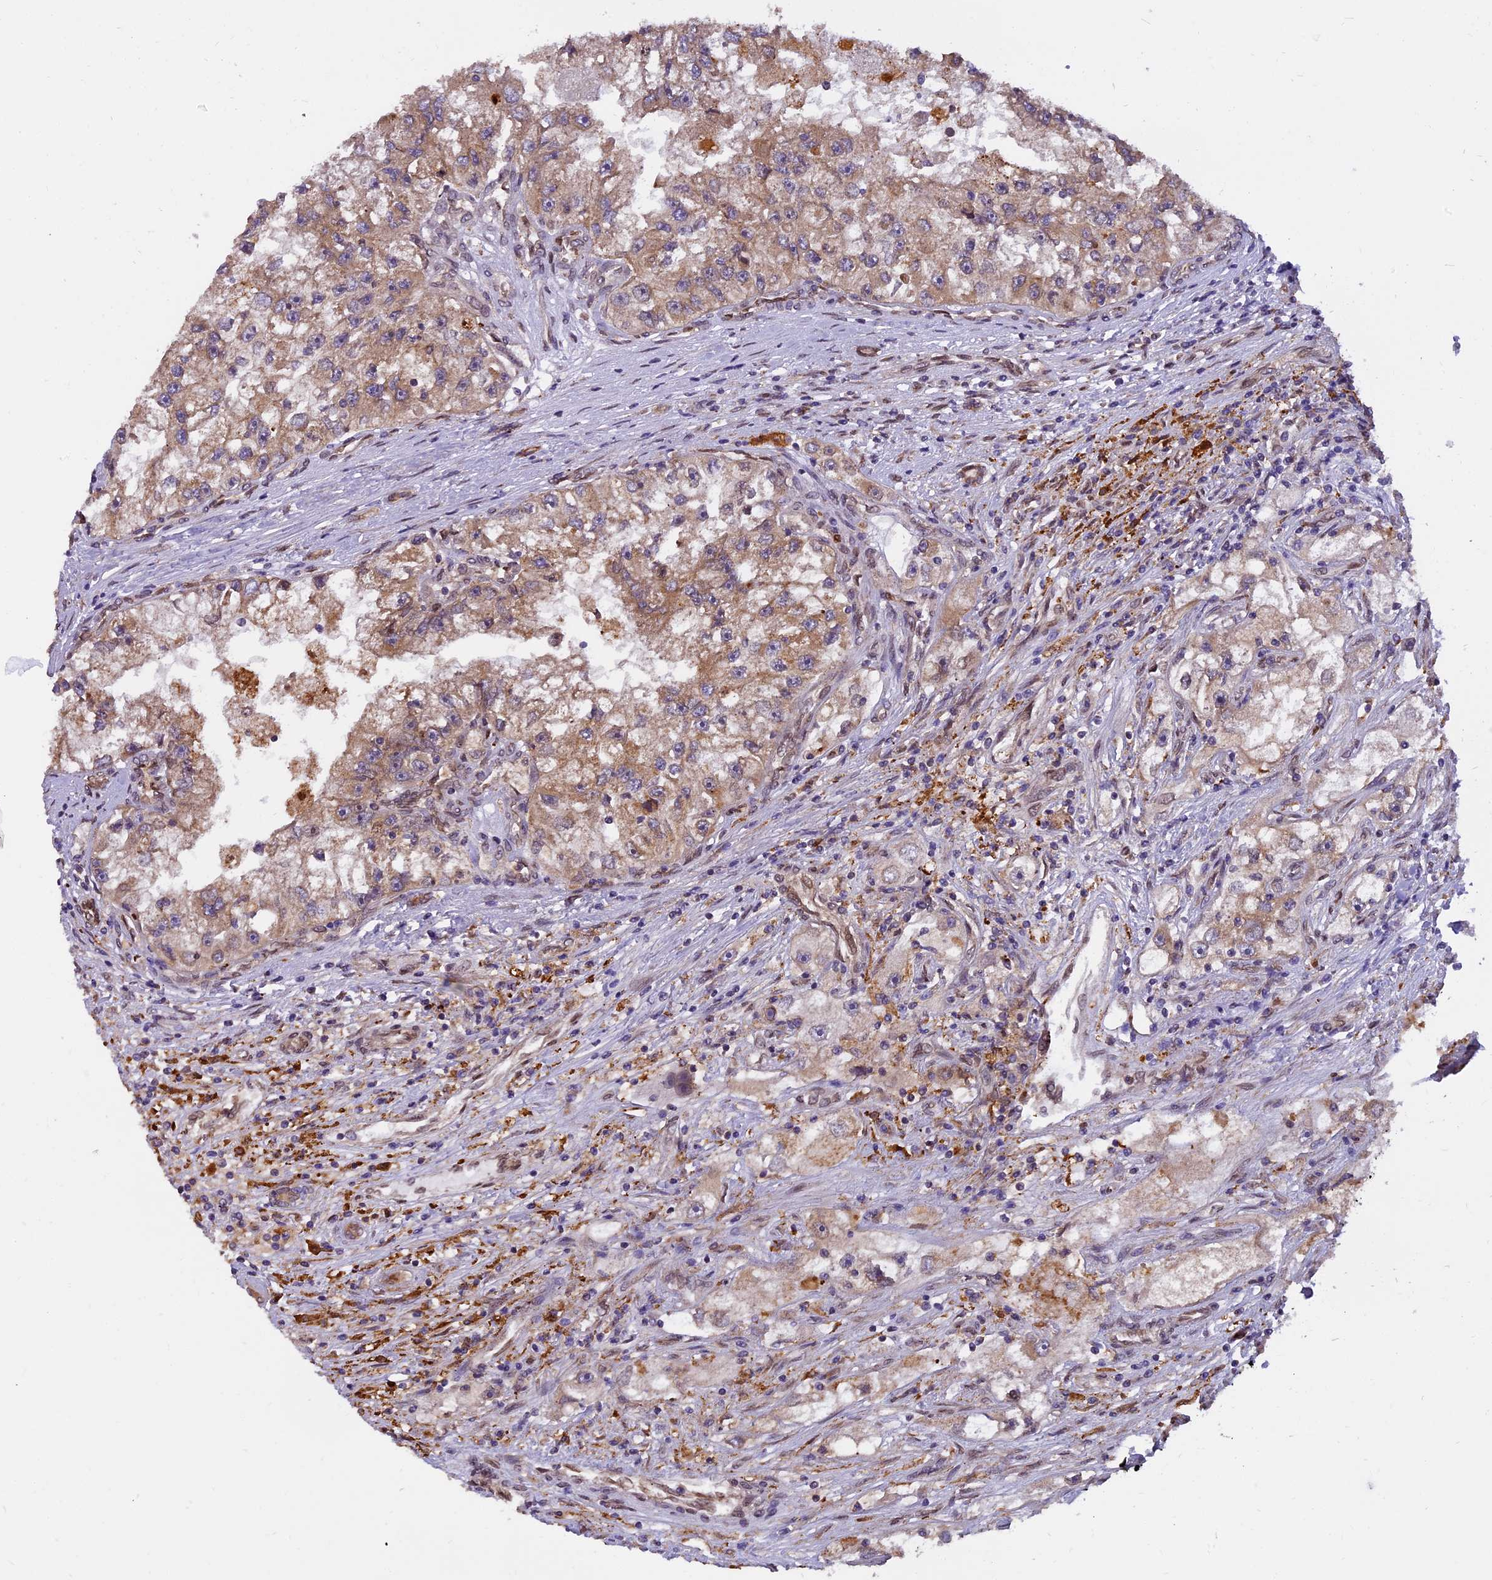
{"staining": {"intensity": "moderate", "quantity": ">75%", "location": "cytoplasmic/membranous"}, "tissue": "renal cancer", "cell_type": "Tumor cells", "image_type": "cancer", "snomed": [{"axis": "morphology", "description": "Adenocarcinoma, NOS"}, {"axis": "topography", "description": "Kidney"}], "caption": "Brown immunohistochemical staining in human renal adenocarcinoma shows moderate cytoplasmic/membranous staining in approximately >75% of tumor cells.", "gene": "CHMP2A", "patient": {"sex": "male", "age": 63}}